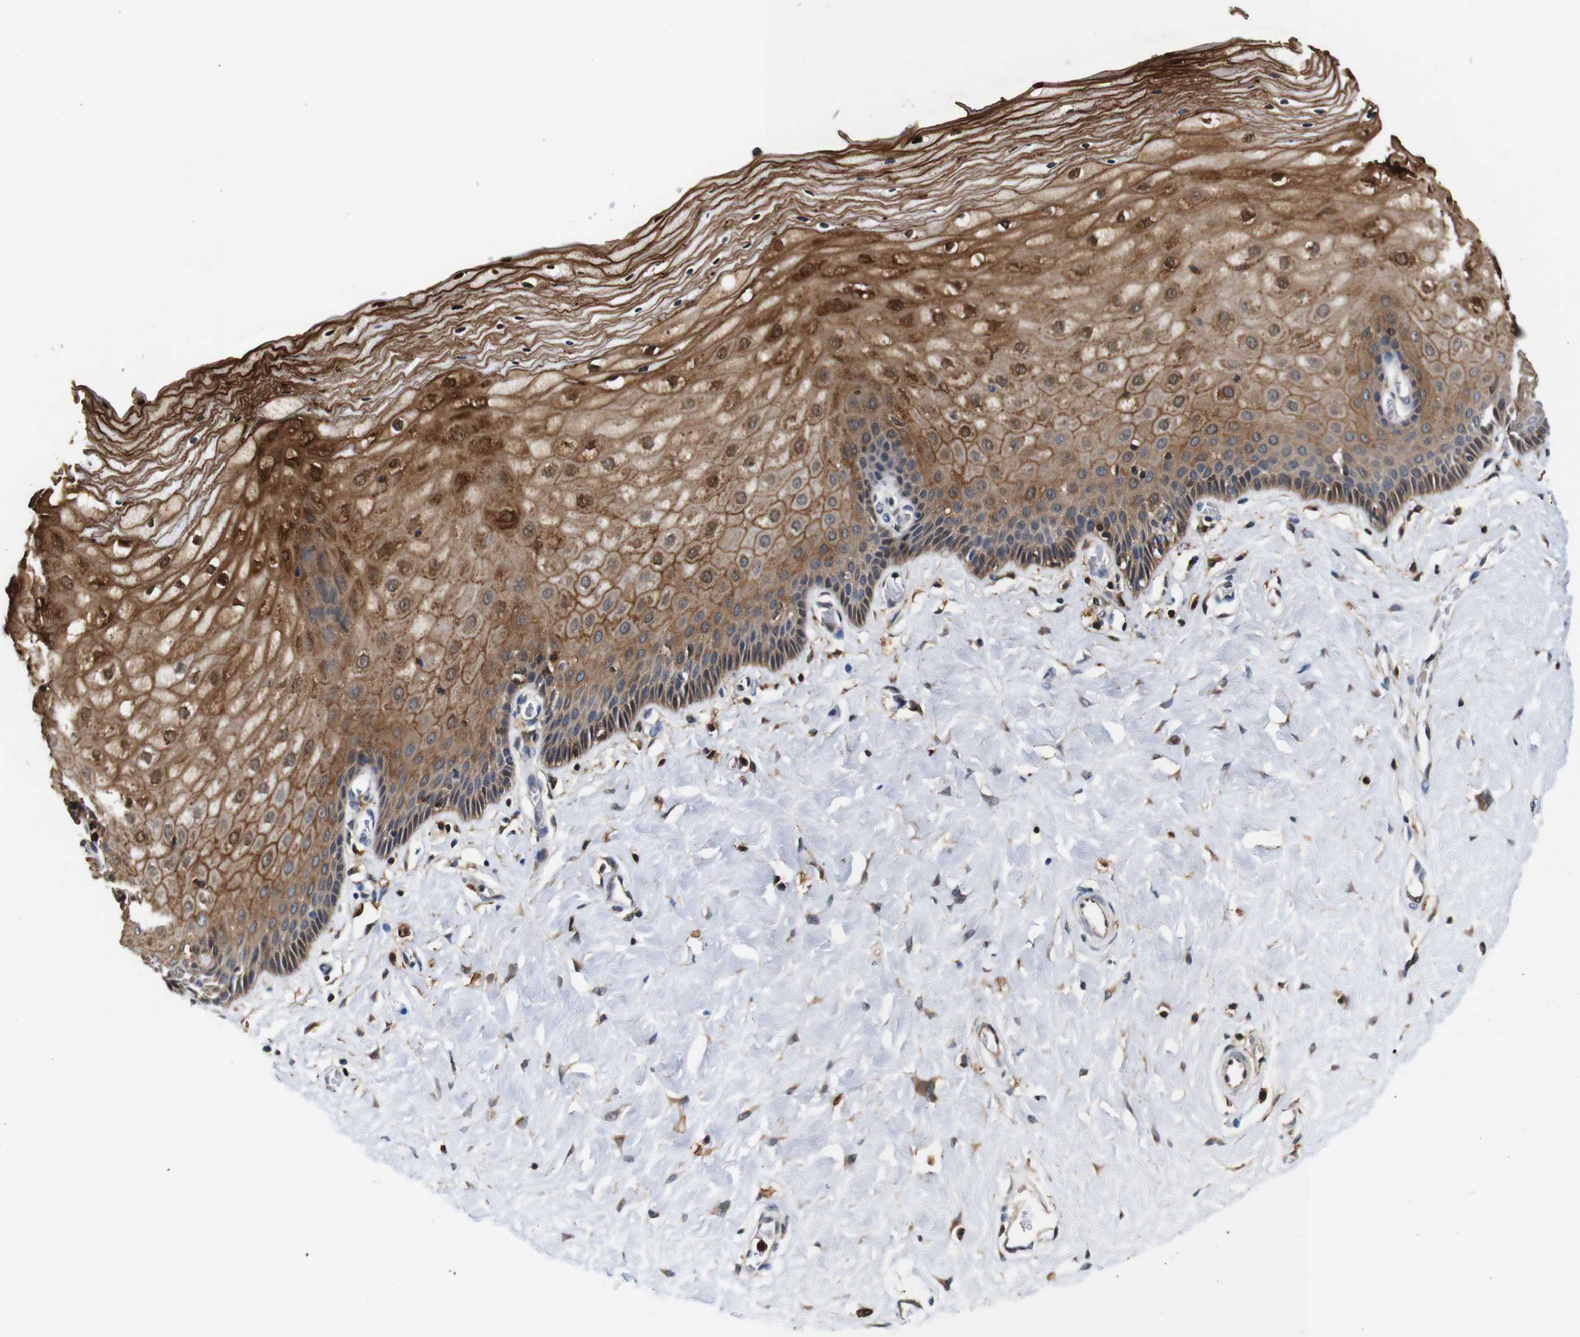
{"staining": {"intensity": "moderate", "quantity": ">75%", "location": "cytoplasmic/membranous,nuclear"}, "tissue": "cervix", "cell_type": "Glandular cells", "image_type": "normal", "snomed": [{"axis": "morphology", "description": "Normal tissue, NOS"}, {"axis": "topography", "description": "Cervix"}], "caption": "DAB (3,3'-diaminobenzidine) immunohistochemical staining of benign cervix exhibits moderate cytoplasmic/membranous,nuclear protein positivity in approximately >75% of glandular cells.", "gene": "ANXA1", "patient": {"sex": "female", "age": 55}}